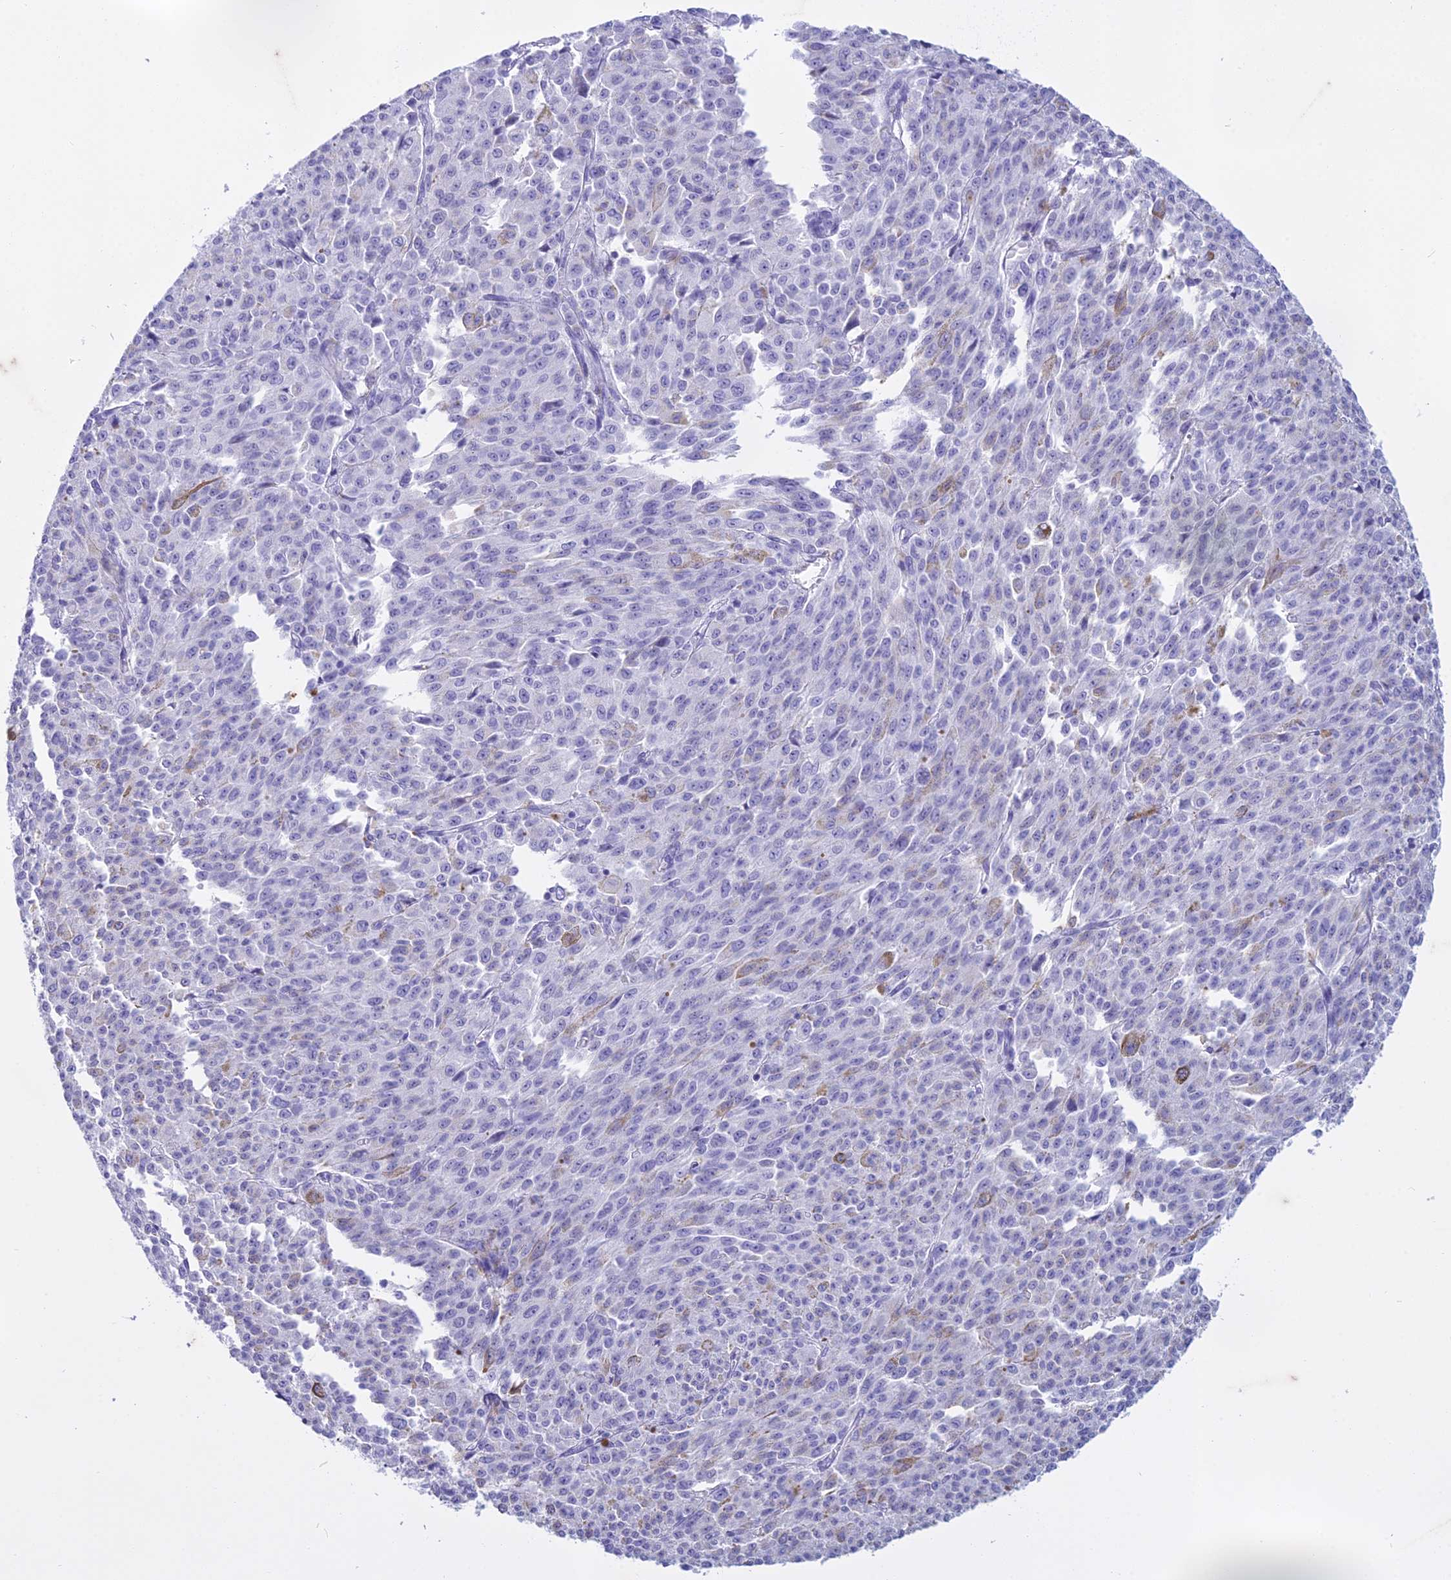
{"staining": {"intensity": "negative", "quantity": "none", "location": "none"}, "tissue": "melanoma", "cell_type": "Tumor cells", "image_type": "cancer", "snomed": [{"axis": "morphology", "description": "Malignant melanoma, NOS"}, {"axis": "topography", "description": "Skin"}], "caption": "The immunohistochemistry (IHC) photomicrograph has no significant expression in tumor cells of melanoma tissue. (Immunohistochemistry (ihc), brightfield microscopy, high magnification).", "gene": "HMGB4", "patient": {"sex": "female", "age": 52}}